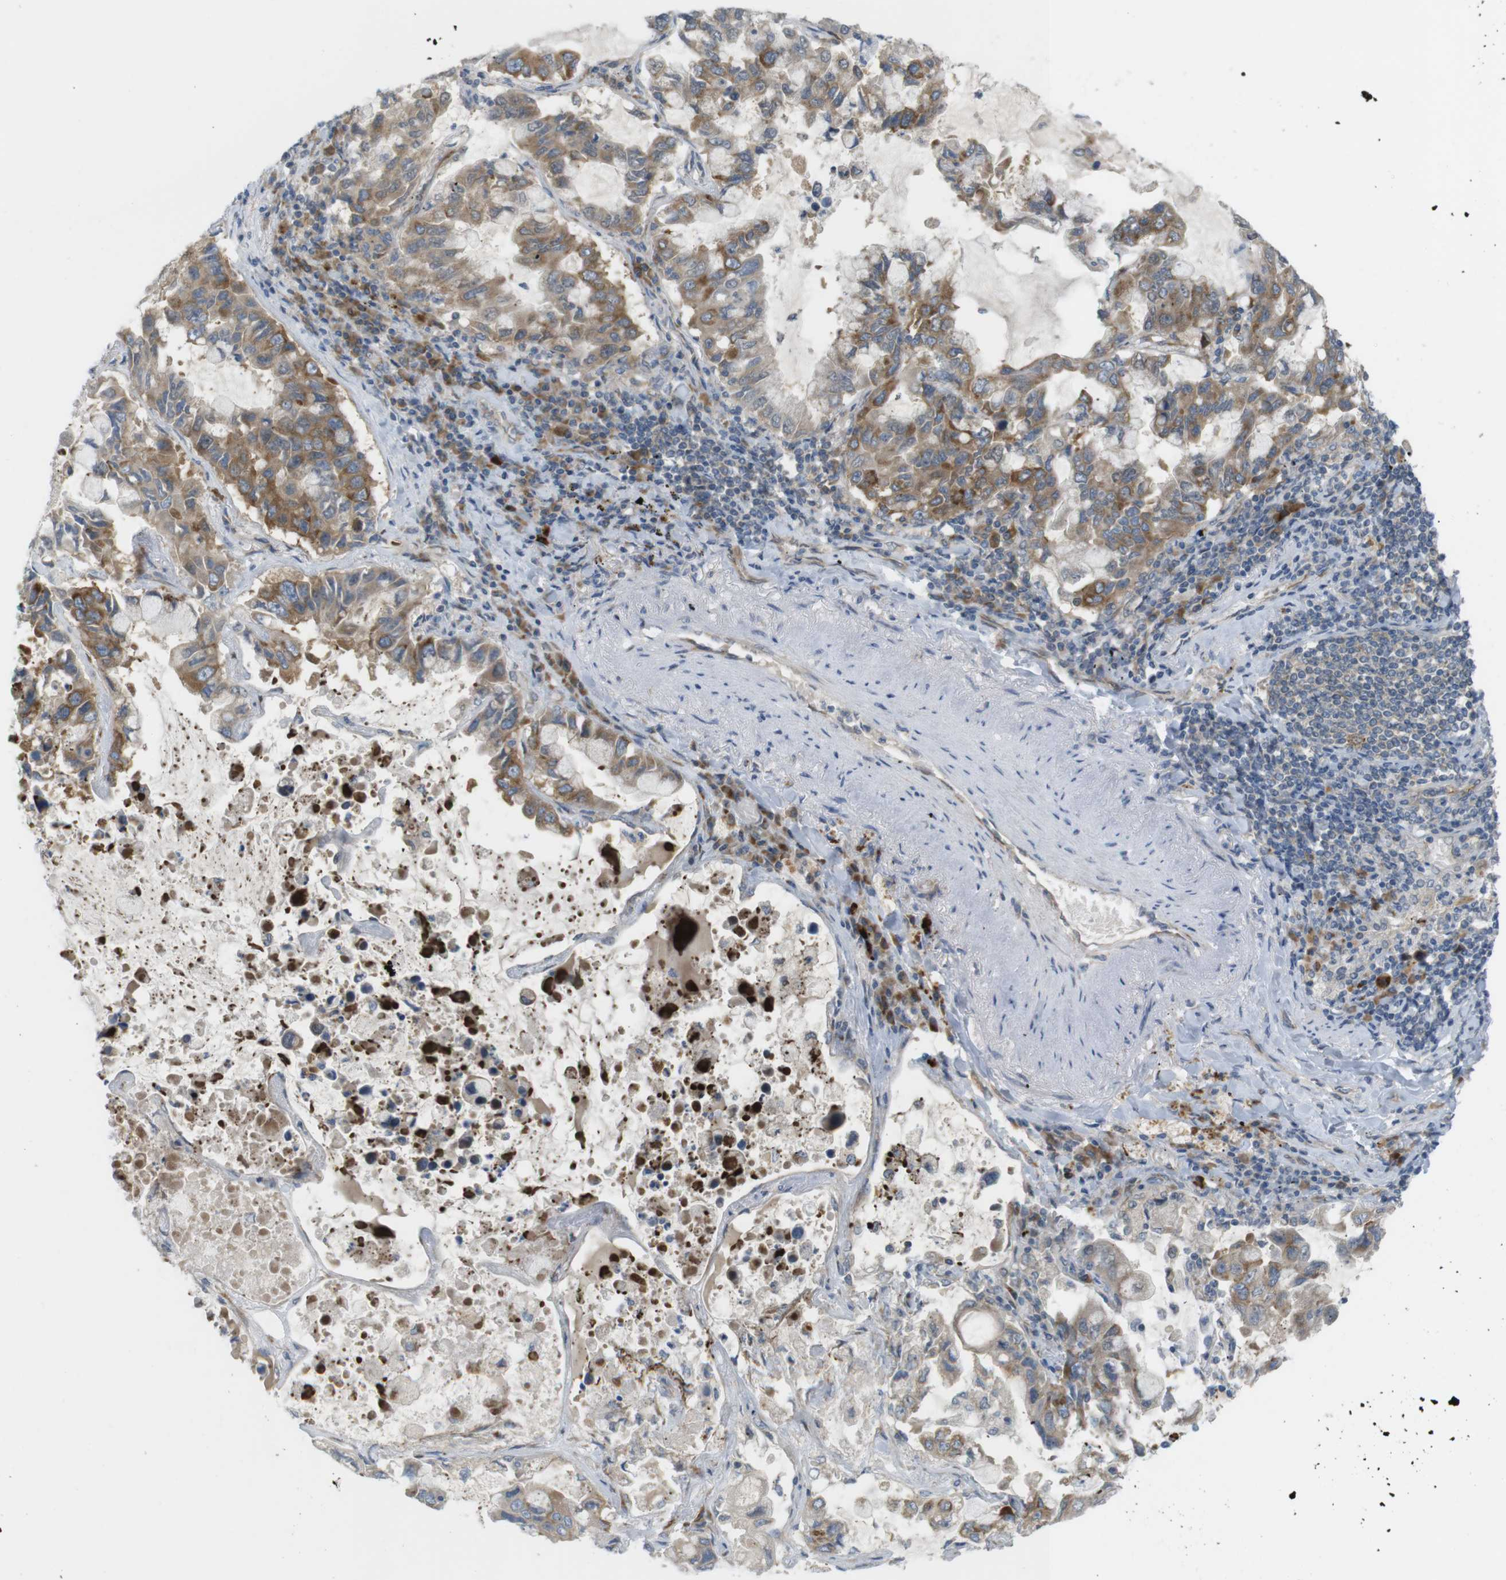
{"staining": {"intensity": "moderate", "quantity": ">75%", "location": "cytoplasmic/membranous"}, "tissue": "lung cancer", "cell_type": "Tumor cells", "image_type": "cancer", "snomed": [{"axis": "morphology", "description": "Adenocarcinoma, NOS"}, {"axis": "topography", "description": "Lung"}], "caption": "There is medium levels of moderate cytoplasmic/membranous positivity in tumor cells of lung cancer, as demonstrated by immunohistochemical staining (brown color).", "gene": "GJC3", "patient": {"sex": "male", "age": 64}}